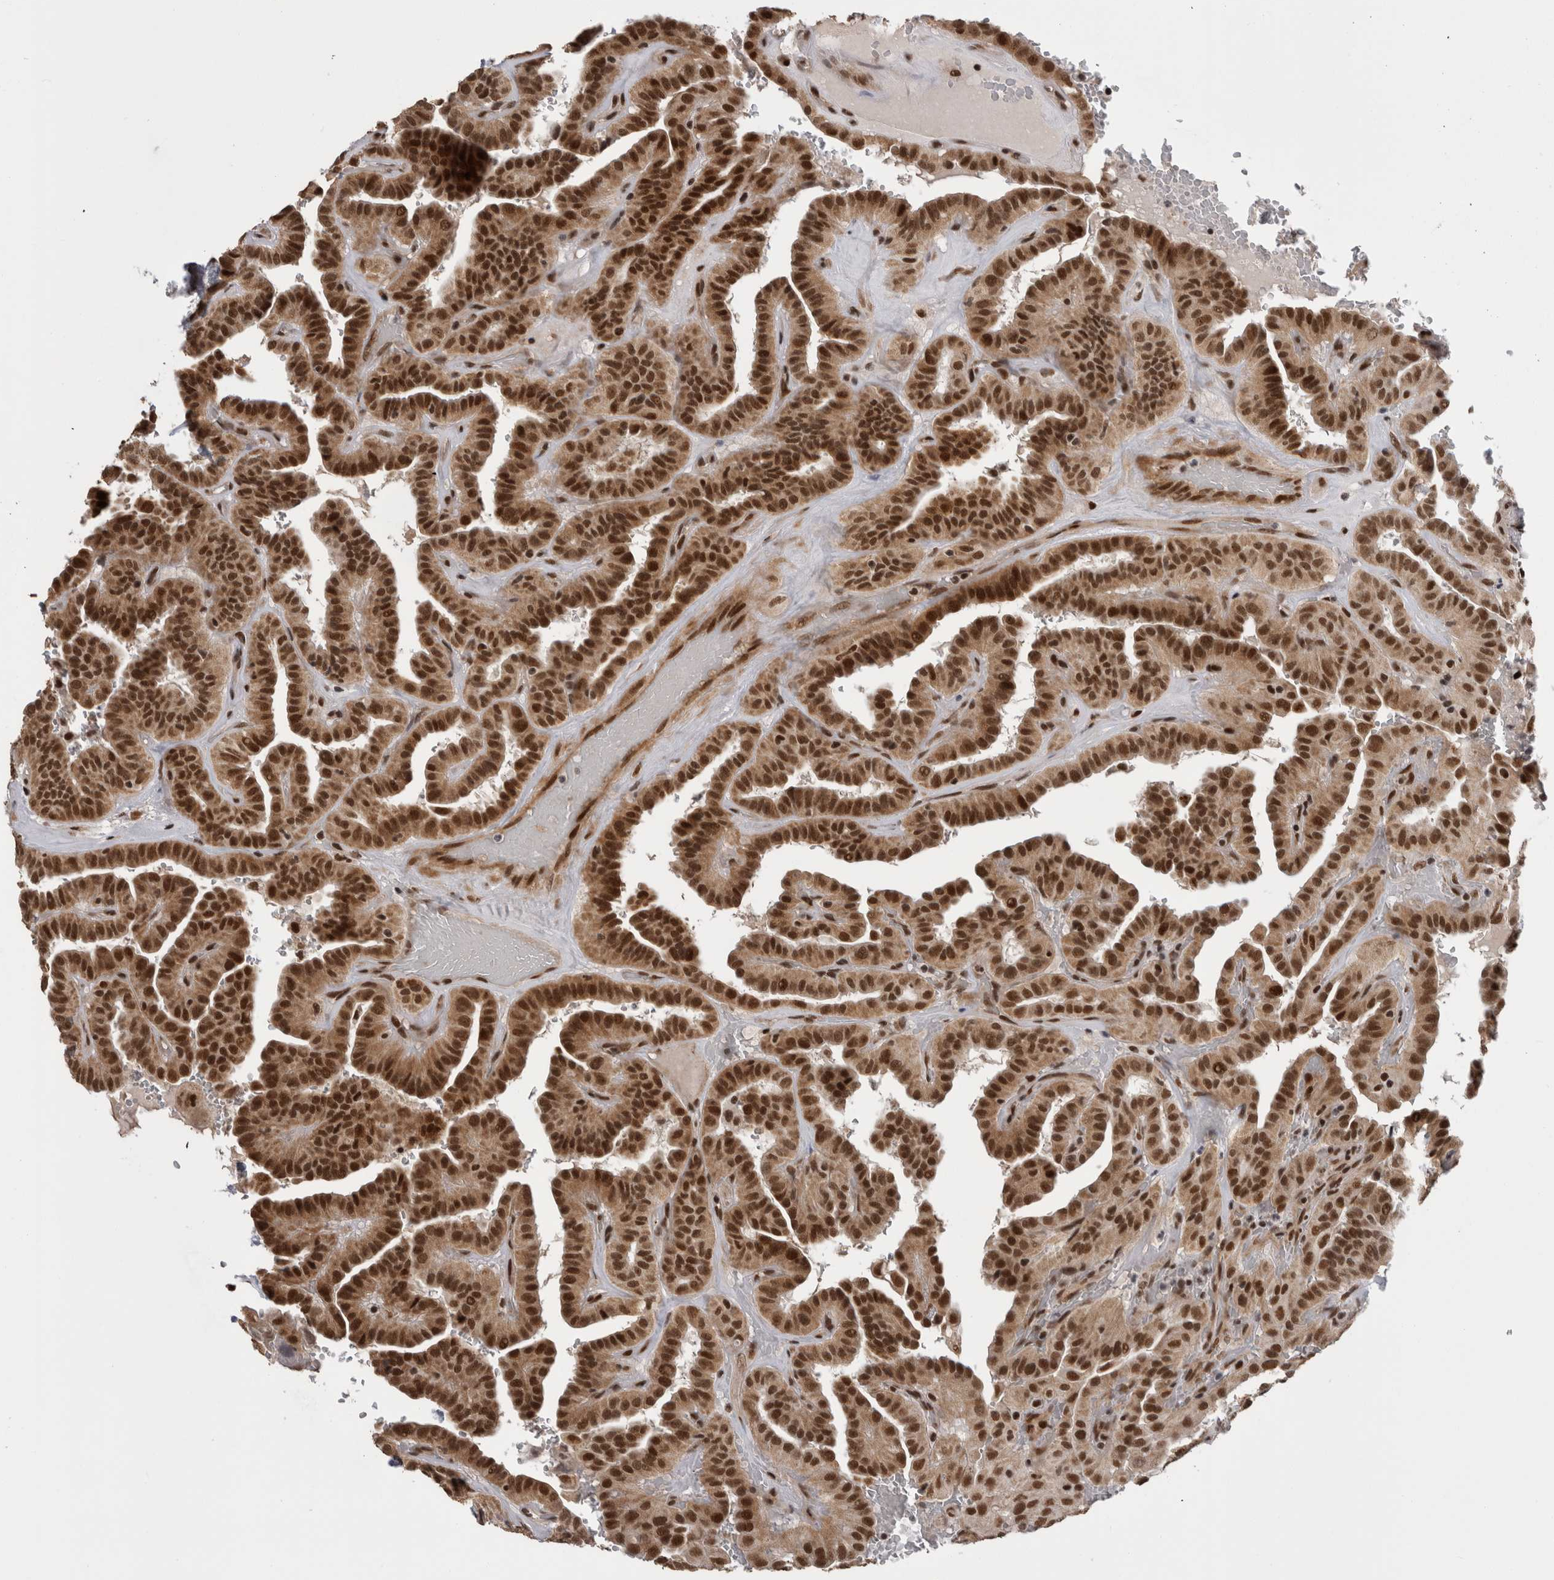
{"staining": {"intensity": "strong", "quantity": ">75%", "location": "nuclear"}, "tissue": "thyroid cancer", "cell_type": "Tumor cells", "image_type": "cancer", "snomed": [{"axis": "morphology", "description": "Papillary adenocarcinoma, NOS"}, {"axis": "topography", "description": "Thyroid gland"}], "caption": "The photomicrograph displays immunohistochemical staining of thyroid cancer. There is strong nuclear staining is identified in about >75% of tumor cells. (DAB (3,3'-diaminobenzidine) IHC with brightfield microscopy, high magnification).", "gene": "CPSF2", "patient": {"sex": "male", "age": 77}}